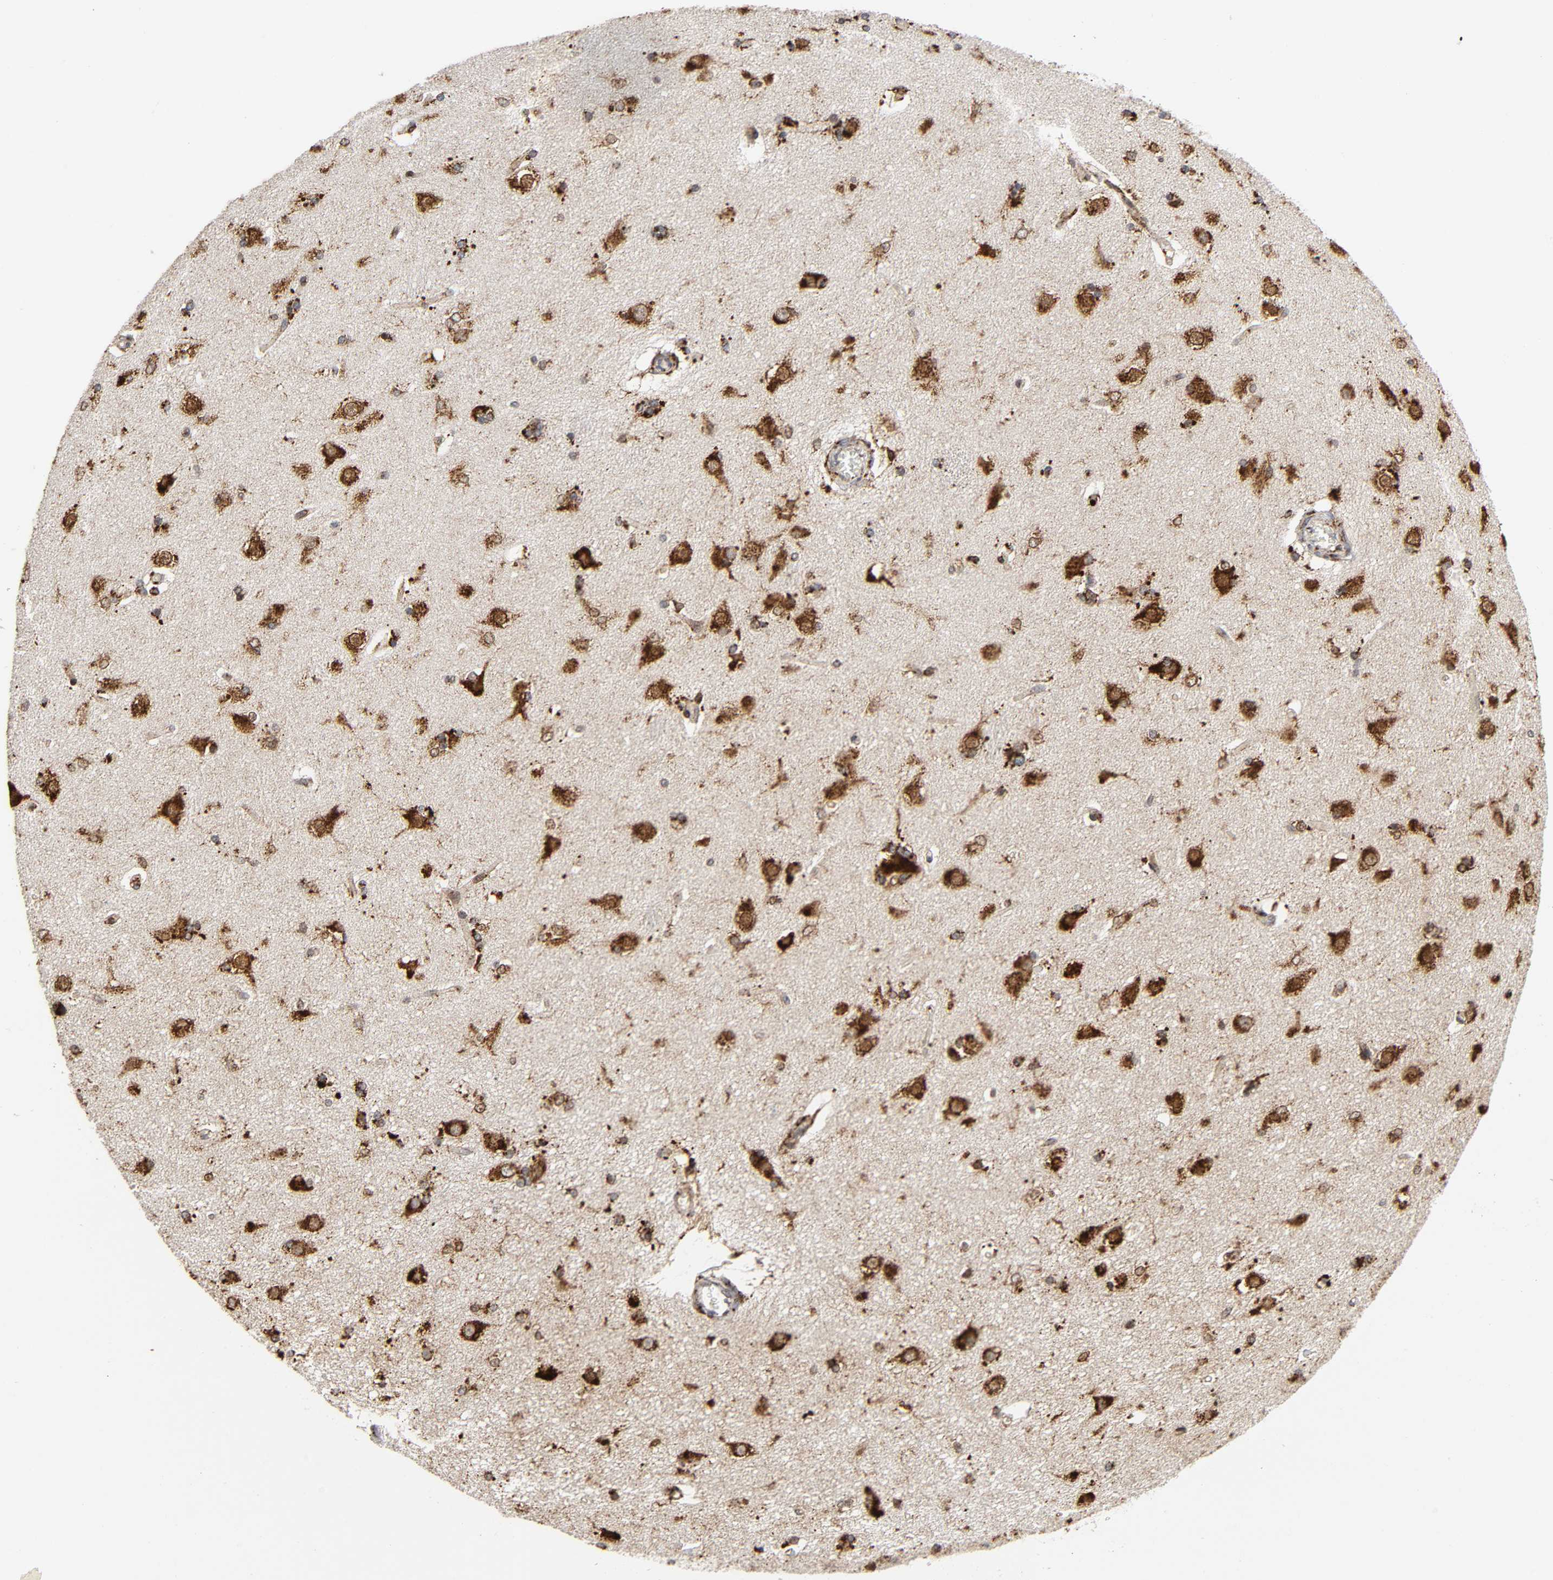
{"staining": {"intensity": "strong", "quantity": ">75%", "location": "cytoplasmic/membranous"}, "tissue": "caudate", "cell_type": "Glial cells", "image_type": "normal", "snomed": [{"axis": "morphology", "description": "Normal tissue, NOS"}, {"axis": "topography", "description": "Lateral ventricle wall"}], "caption": "An image showing strong cytoplasmic/membranous expression in approximately >75% of glial cells in benign caudate, as visualized by brown immunohistochemical staining.", "gene": "PSAP", "patient": {"sex": "female", "age": 19}}